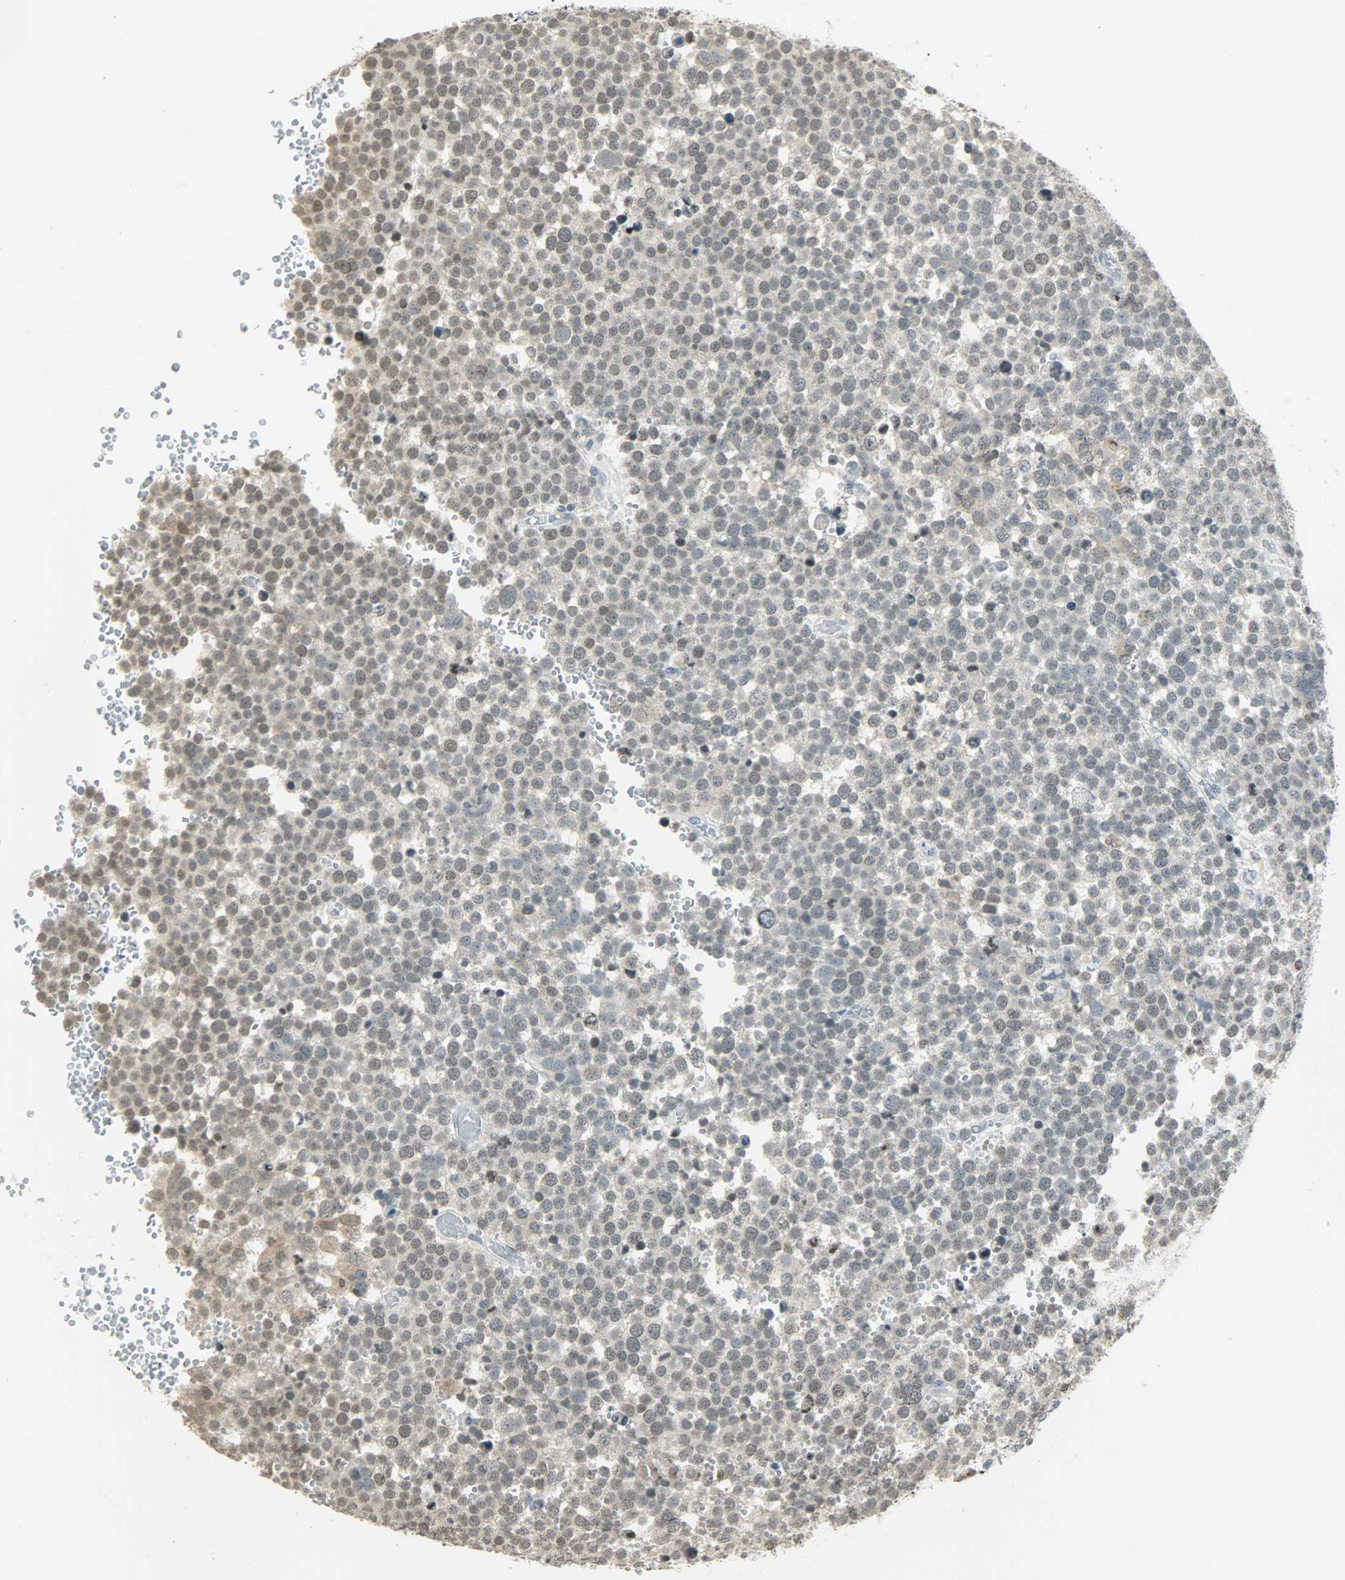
{"staining": {"intensity": "weak", "quantity": "<25%", "location": "nuclear"}, "tissue": "testis cancer", "cell_type": "Tumor cells", "image_type": "cancer", "snomed": [{"axis": "morphology", "description": "Seminoma, NOS"}, {"axis": "topography", "description": "Testis"}], "caption": "Tumor cells are negative for brown protein staining in testis seminoma.", "gene": "SMARCA5", "patient": {"sex": "male", "age": 71}}